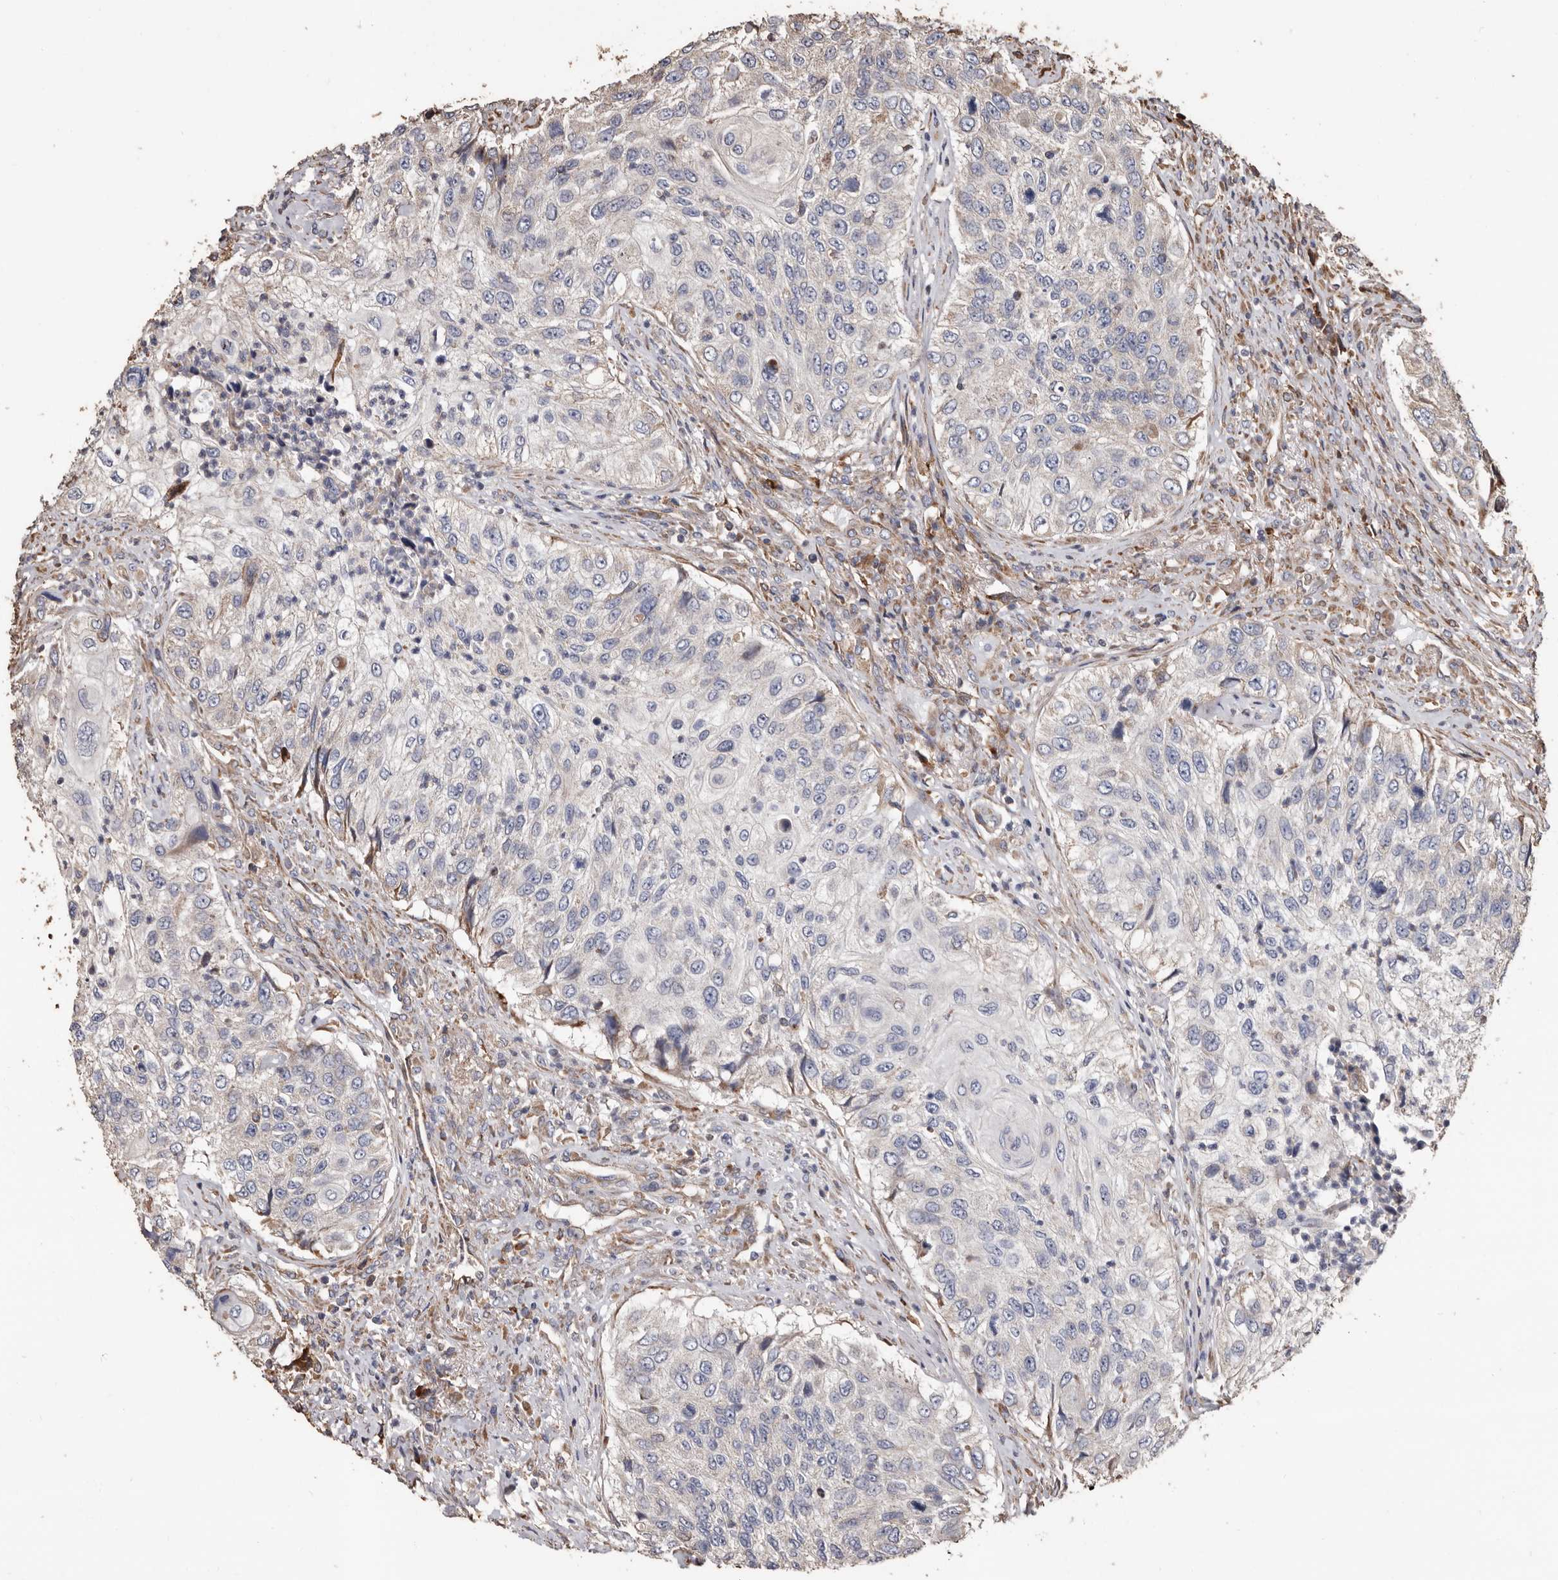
{"staining": {"intensity": "negative", "quantity": "none", "location": "none"}, "tissue": "urothelial cancer", "cell_type": "Tumor cells", "image_type": "cancer", "snomed": [{"axis": "morphology", "description": "Urothelial carcinoma, High grade"}, {"axis": "topography", "description": "Urinary bladder"}], "caption": "Tumor cells are negative for brown protein staining in urothelial carcinoma (high-grade).", "gene": "OSGIN2", "patient": {"sex": "female", "age": 60}}